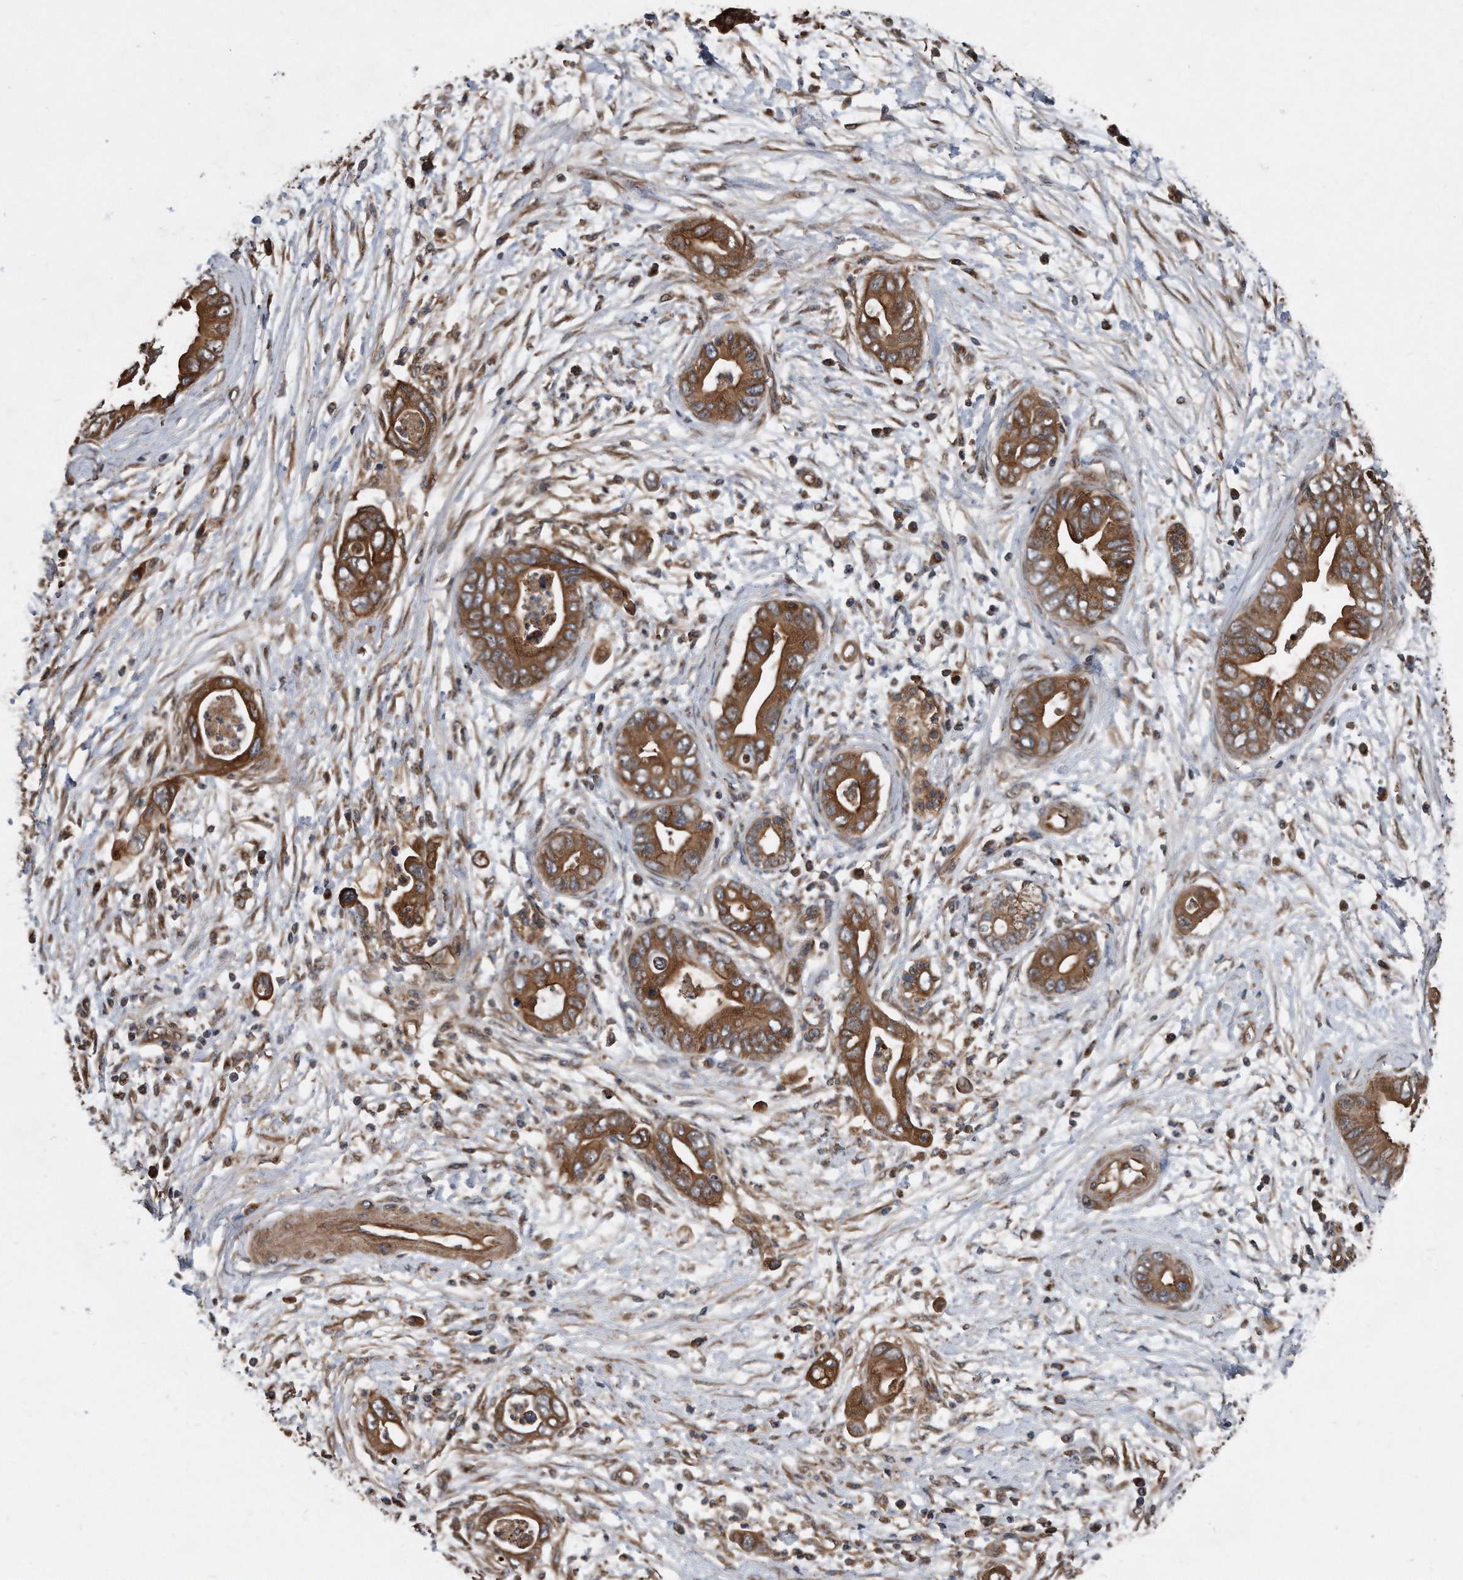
{"staining": {"intensity": "strong", "quantity": ">75%", "location": "cytoplasmic/membranous"}, "tissue": "pancreatic cancer", "cell_type": "Tumor cells", "image_type": "cancer", "snomed": [{"axis": "morphology", "description": "Adenocarcinoma, NOS"}, {"axis": "topography", "description": "Pancreas"}], "caption": "A histopathology image of adenocarcinoma (pancreatic) stained for a protein exhibits strong cytoplasmic/membranous brown staining in tumor cells. Ihc stains the protein of interest in brown and the nuclei are stained blue.", "gene": "FAM136A", "patient": {"sex": "male", "age": 75}}